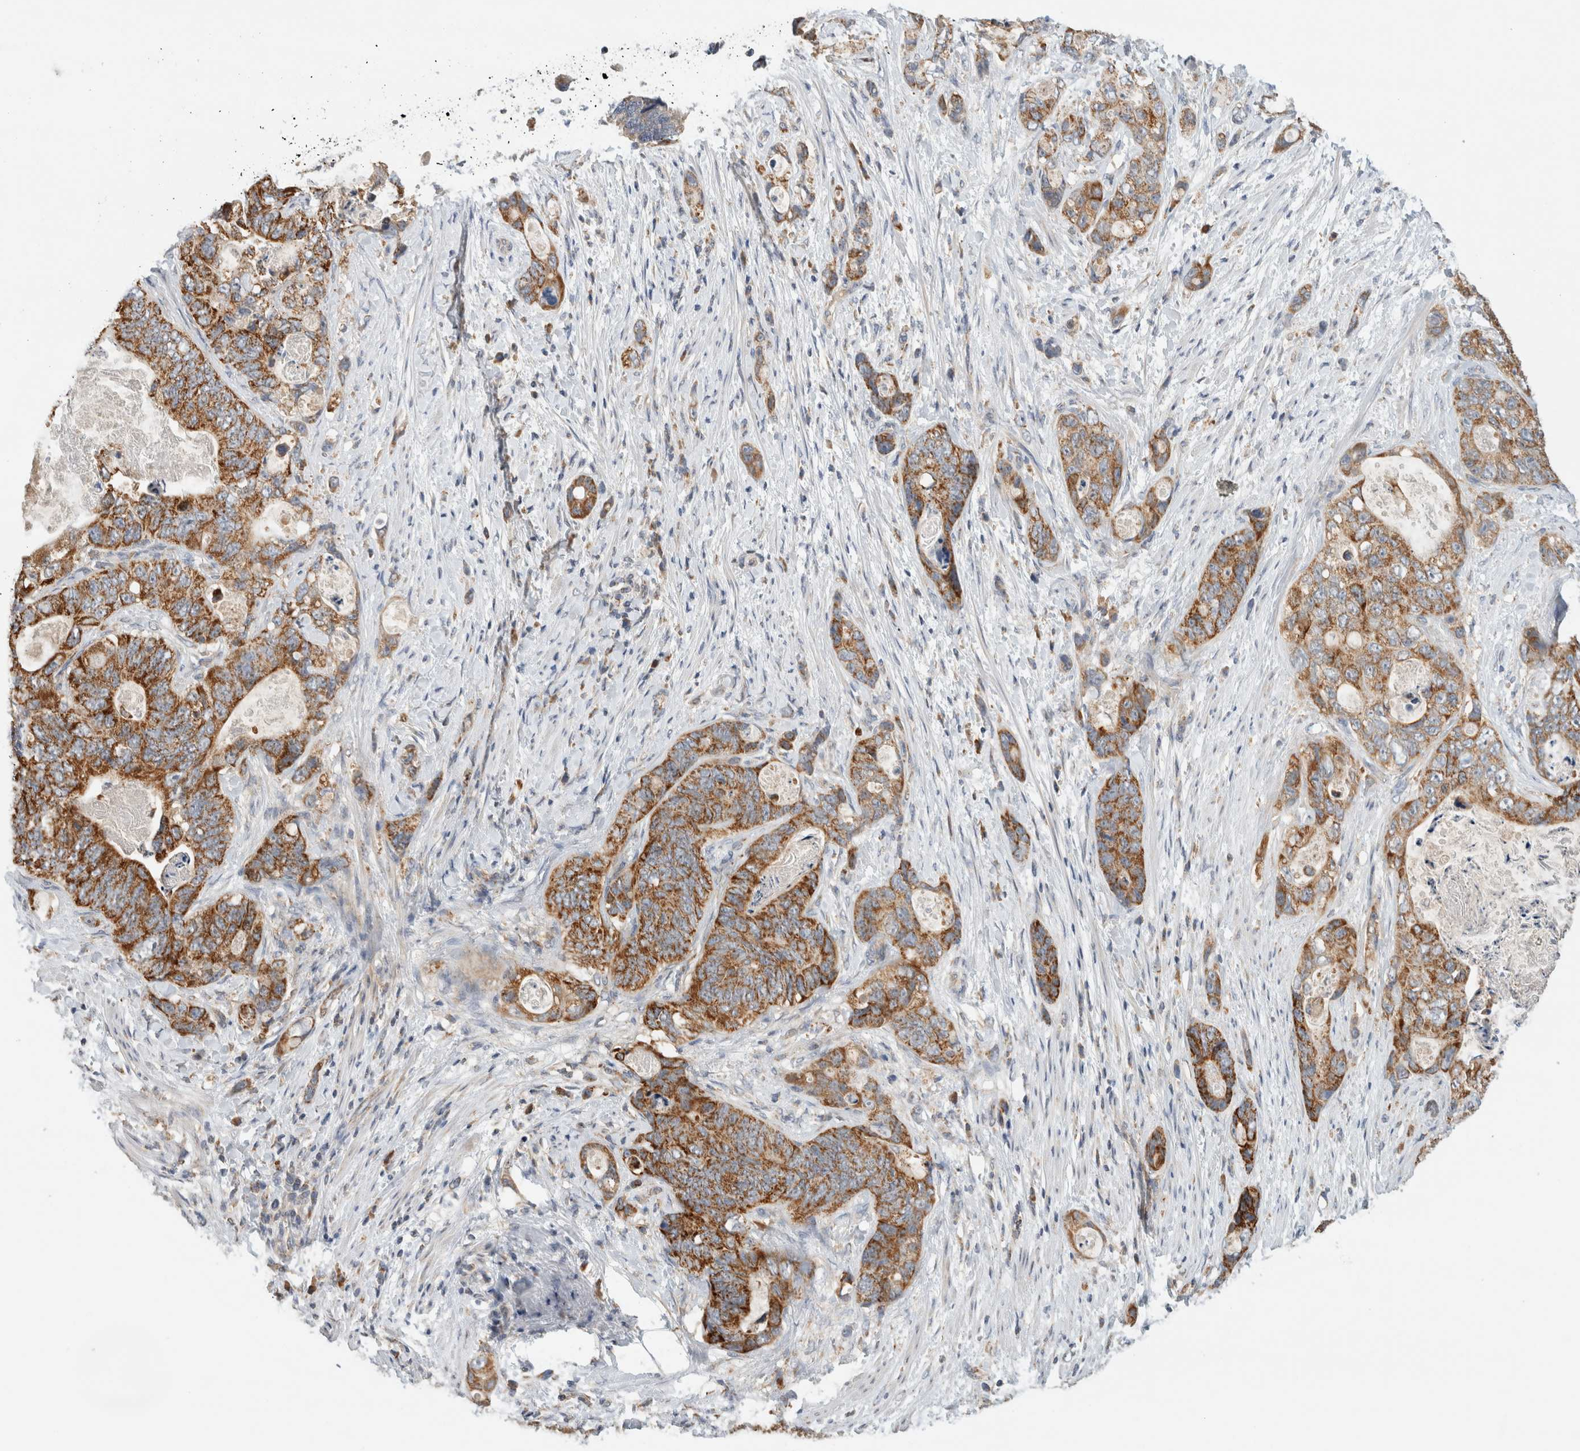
{"staining": {"intensity": "moderate", "quantity": ">75%", "location": "cytoplasmic/membranous"}, "tissue": "stomach cancer", "cell_type": "Tumor cells", "image_type": "cancer", "snomed": [{"axis": "morphology", "description": "Normal tissue, NOS"}, {"axis": "morphology", "description": "Adenocarcinoma, NOS"}, {"axis": "topography", "description": "Stomach"}], "caption": "Moderate cytoplasmic/membranous positivity is present in approximately >75% of tumor cells in stomach adenocarcinoma. (IHC, brightfield microscopy, high magnification).", "gene": "AMPD1", "patient": {"sex": "female", "age": 89}}